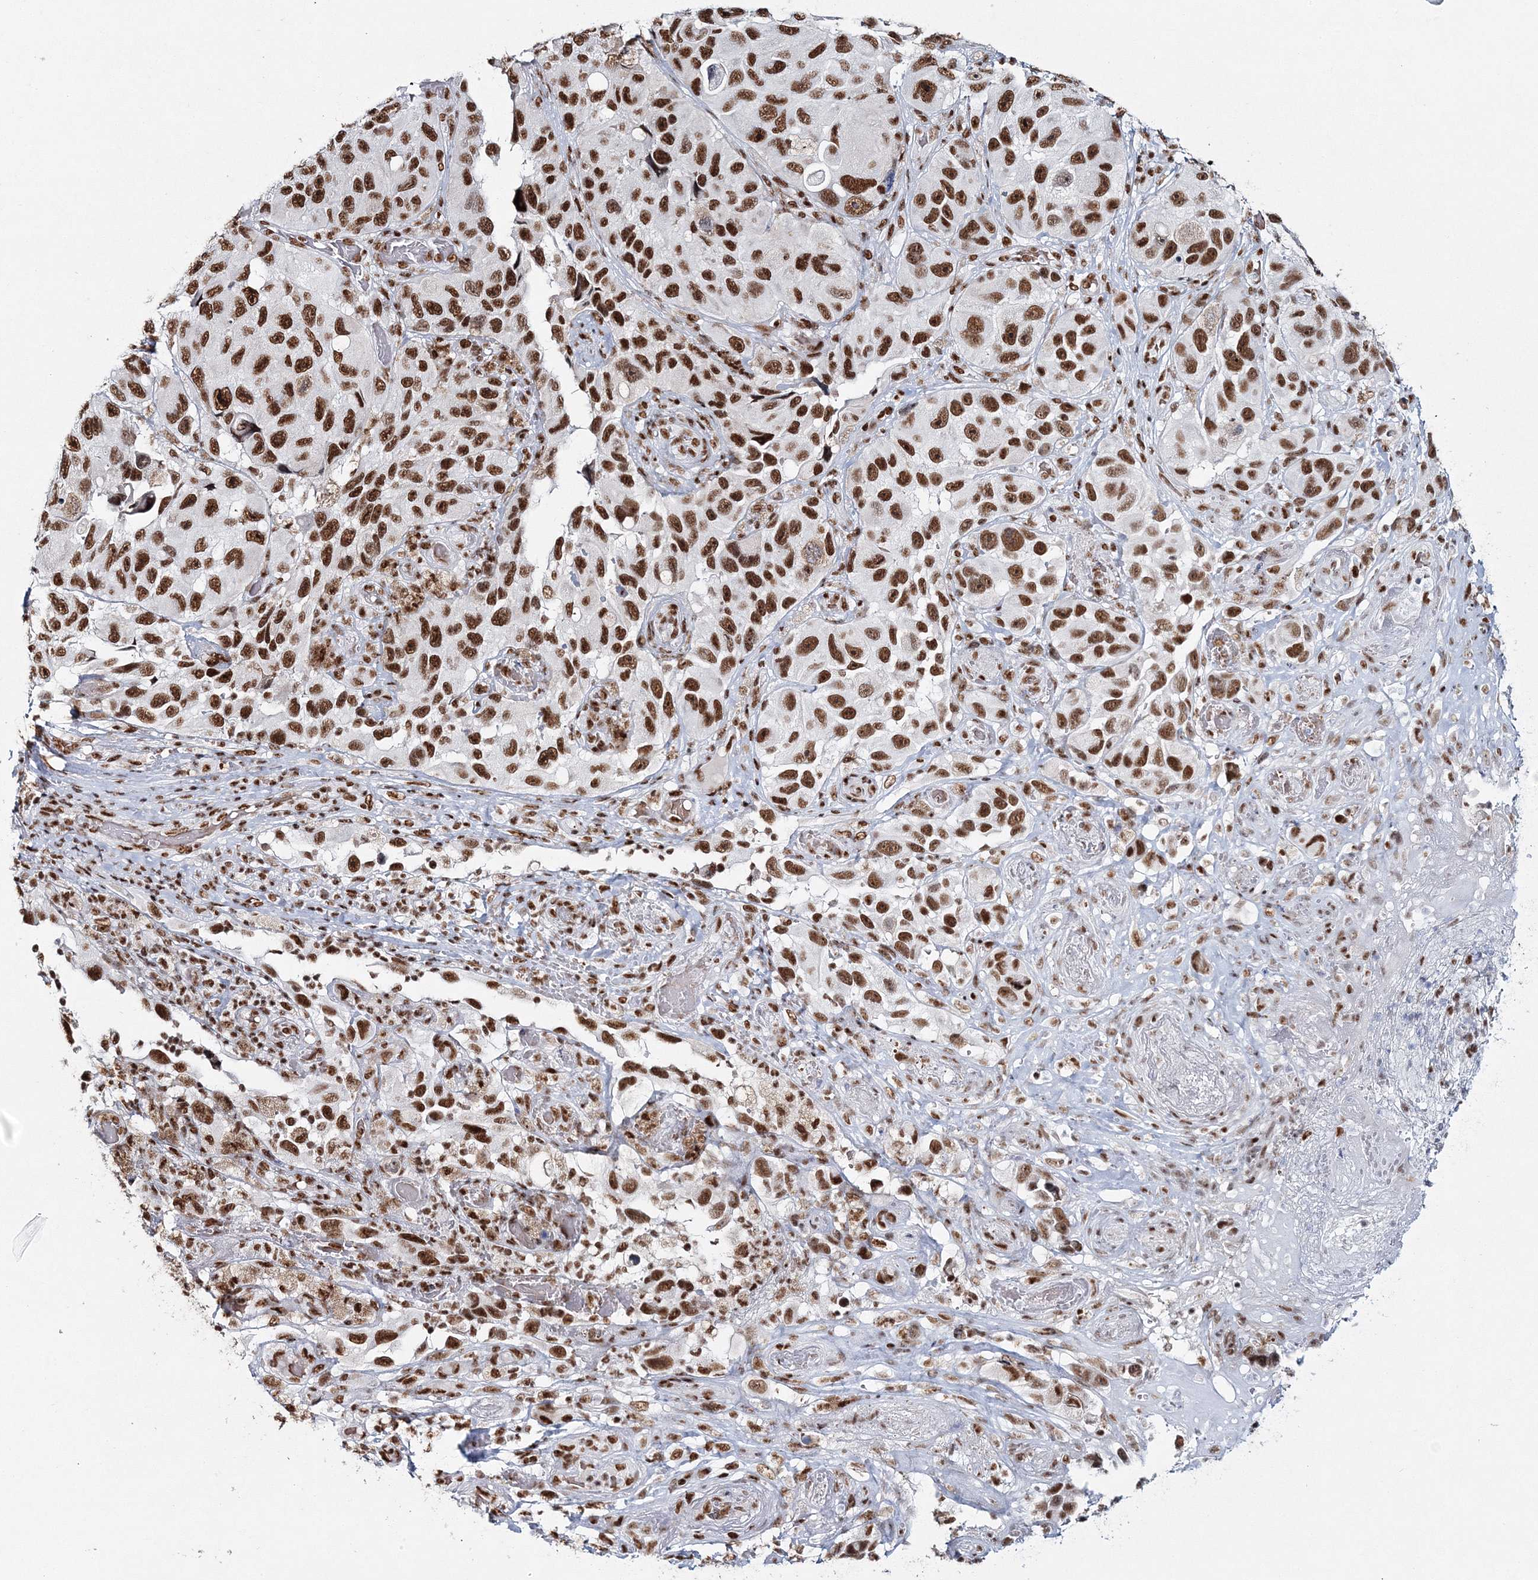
{"staining": {"intensity": "strong", "quantity": ">75%", "location": "nuclear"}, "tissue": "melanoma", "cell_type": "Tumor cells", "image_type": "cancer", "snomed": [{"axis": "morphology", "description": "Malignant melanoma, NOS"}, {"axis": "topography", "description": "Skin"}], "caption": "DAB immunohistochemical staining of human melanoma demonstrates strong nuclear protein expression in approximately >75% of tumor cells. (Brightfield microscopy of DAB IHC at high magnification).", "gene": "QRICH1", "patient": {"sex": "female", "age": 73}}